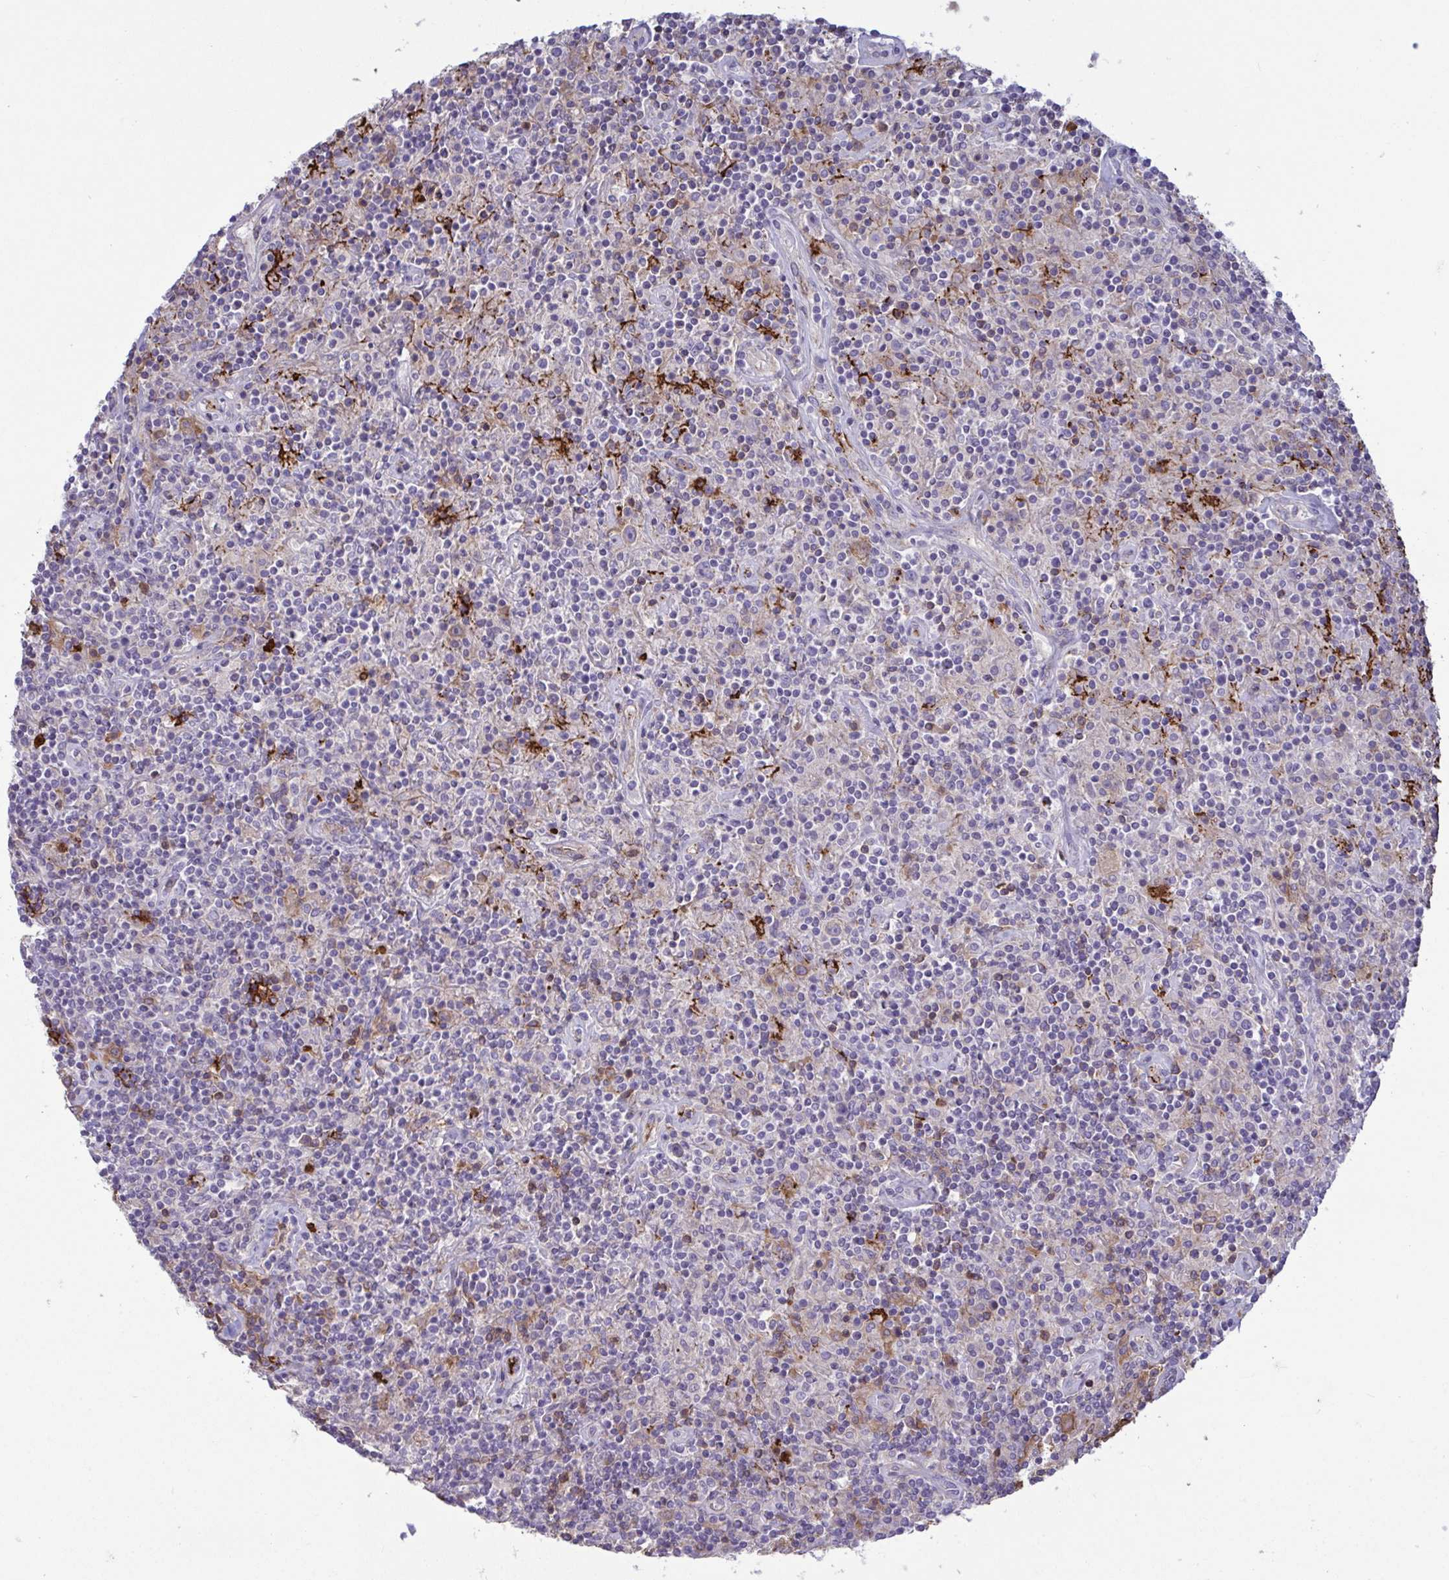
{"staining": {"intensity": "negative", "quantity": "none", "location": "none"}, "tissue": "lymphoma", "cell_type": "Tumor cells", "image_type": "cancer", "snomed": [{"axis": "morphology", "description": "Hodgkin's disease, NOS"}, {"axis": "topography", "description": "Lymph node"}], "caption": "There is no significant staining in tumor cells of lymphoma. Brightfield microscopy of IHC stained with DAB (brown) and hematoxylin (blue), captured at high magnification.", "gene": "IL1R1", "patient": {"sex": "male", "age": 70}}